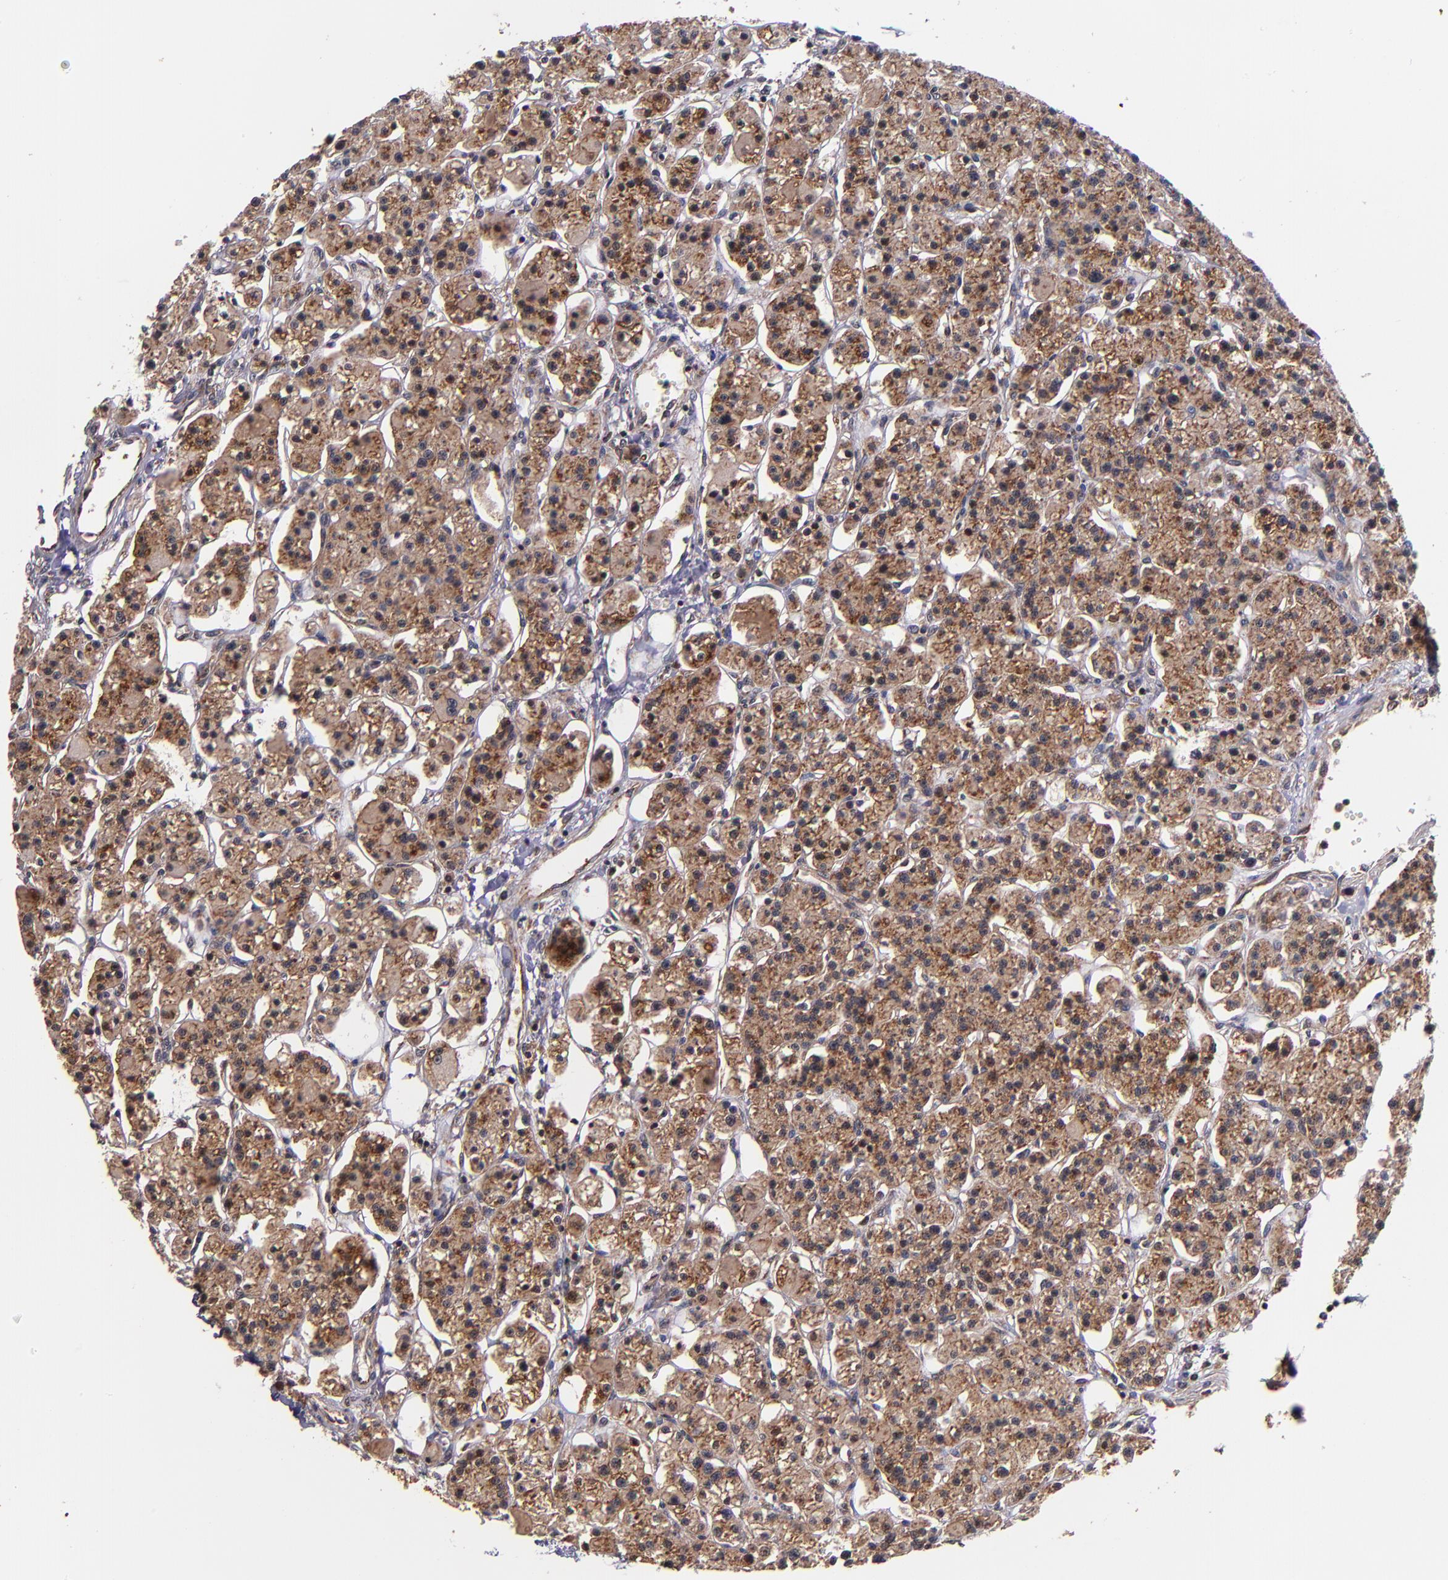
{"staining": {"intensity": "strong", "quantity": ">75%", "location": "cytoplasmic/membranous,nuclear"}, "tissue": "parathyroid gland", "cell_type": "Glandular cells", "image_type": "normal", "snomed": [{"axis": "morphology", "description": "Normal tissue, NOS"}, {"axis": "topography", "description": "Parathyroid gland"}], "caption": "Protein expression analysis of unremarkable human parathyroid gland reveals strong cytoplasmic/membranous,nuclear expression in approximately >75% of glandular cells.", "gene": "STX8", "patient": {"sex": "female", "age": 58}}